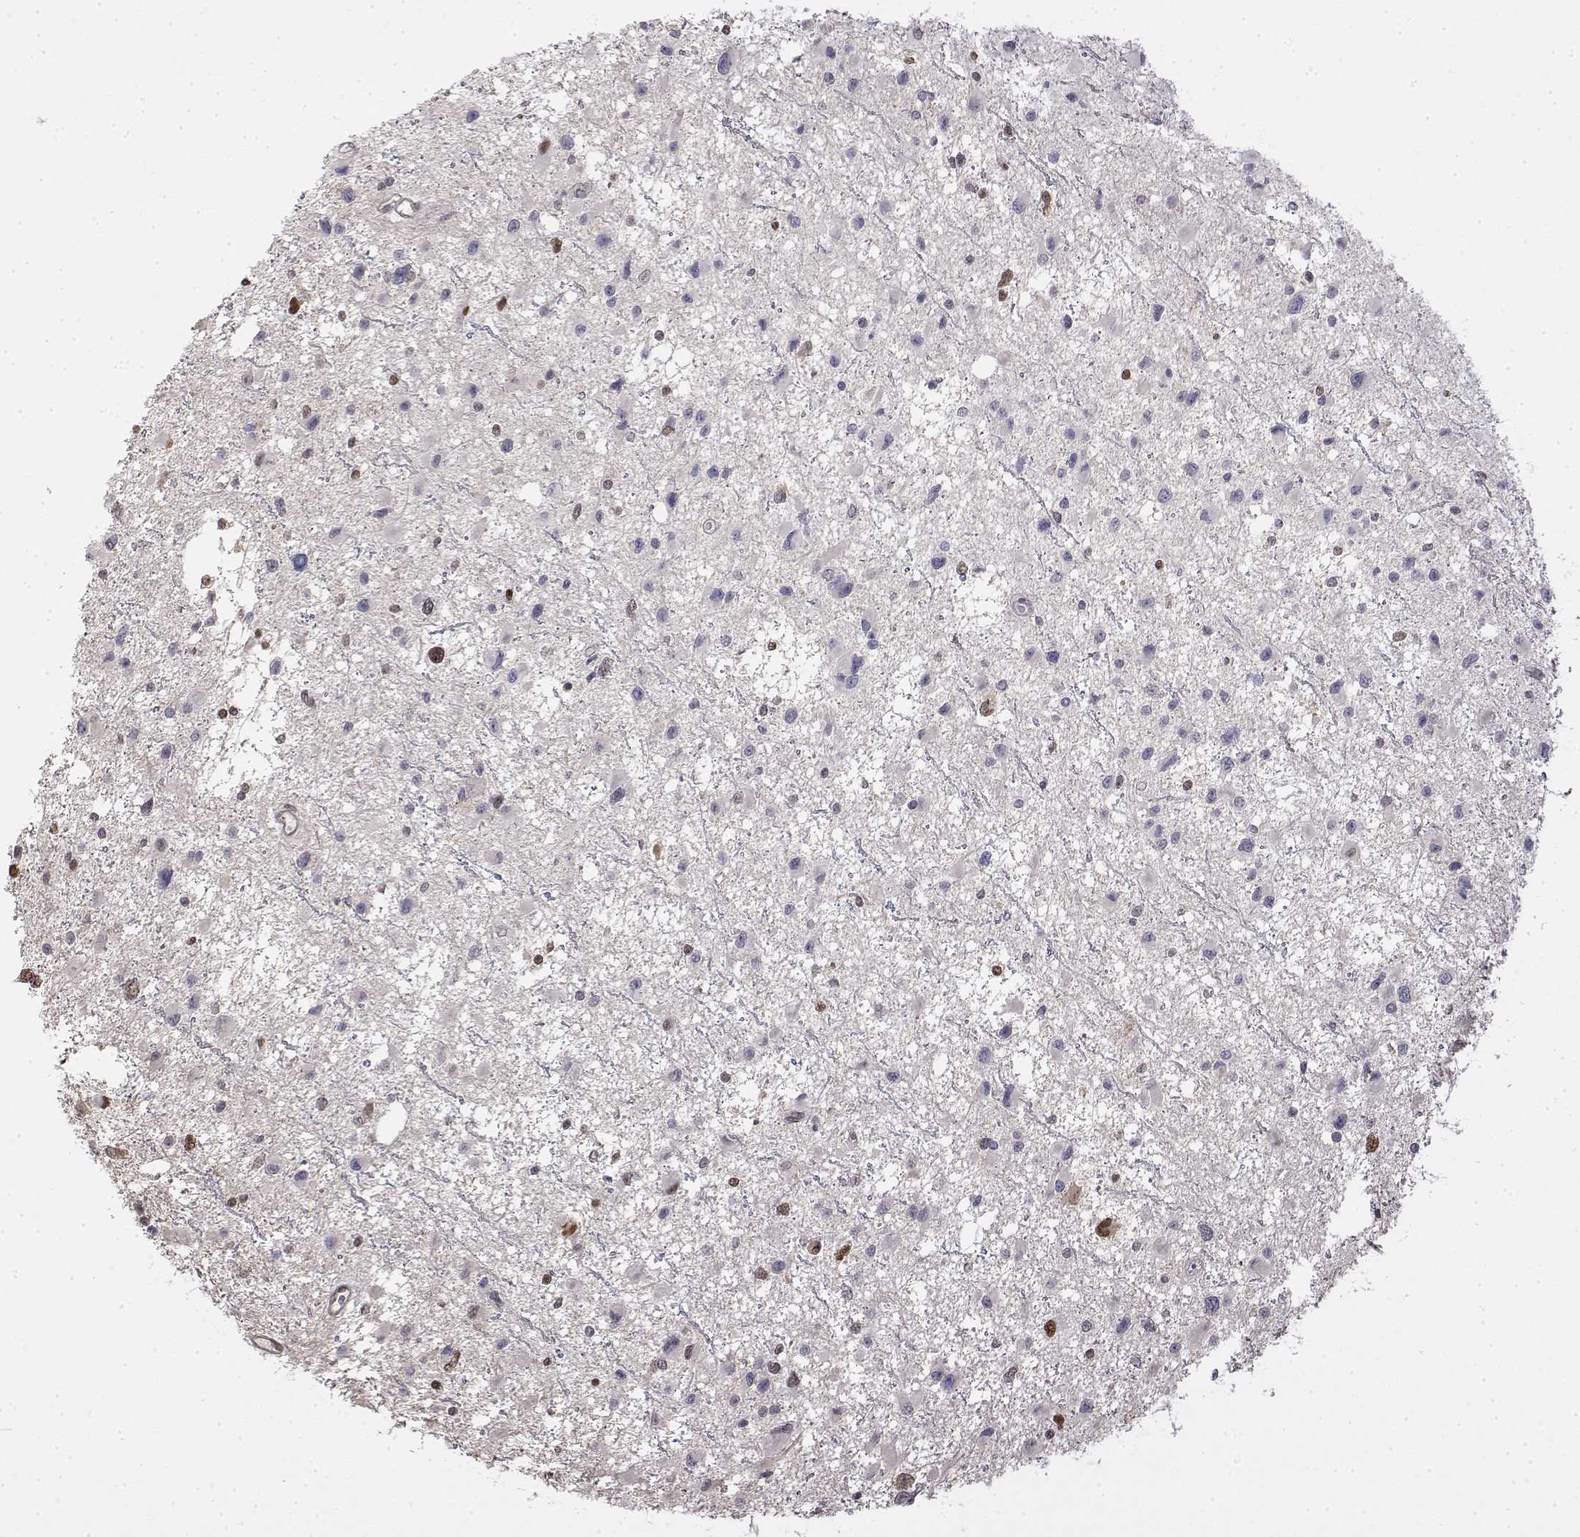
{"staining": {"intensity": "negative", "quantity": "none", "location": "none"}, "tissue": "glioma", "cell_type": "Tumor cells", "image_type": "cancer", "snomed": [{"axis": "morphology", "description": "Glioma, malignant, Low grade"}, {"axis": "topography", "description": "Brain"}], "caption": "This is a histopathology image of immunohistochemistry (IHC) staining of malignant glioma (low-grade), which shows no staining in tumor cells.", "gene": "TPI1", "patient": {"sex": "female", "age": 32}}